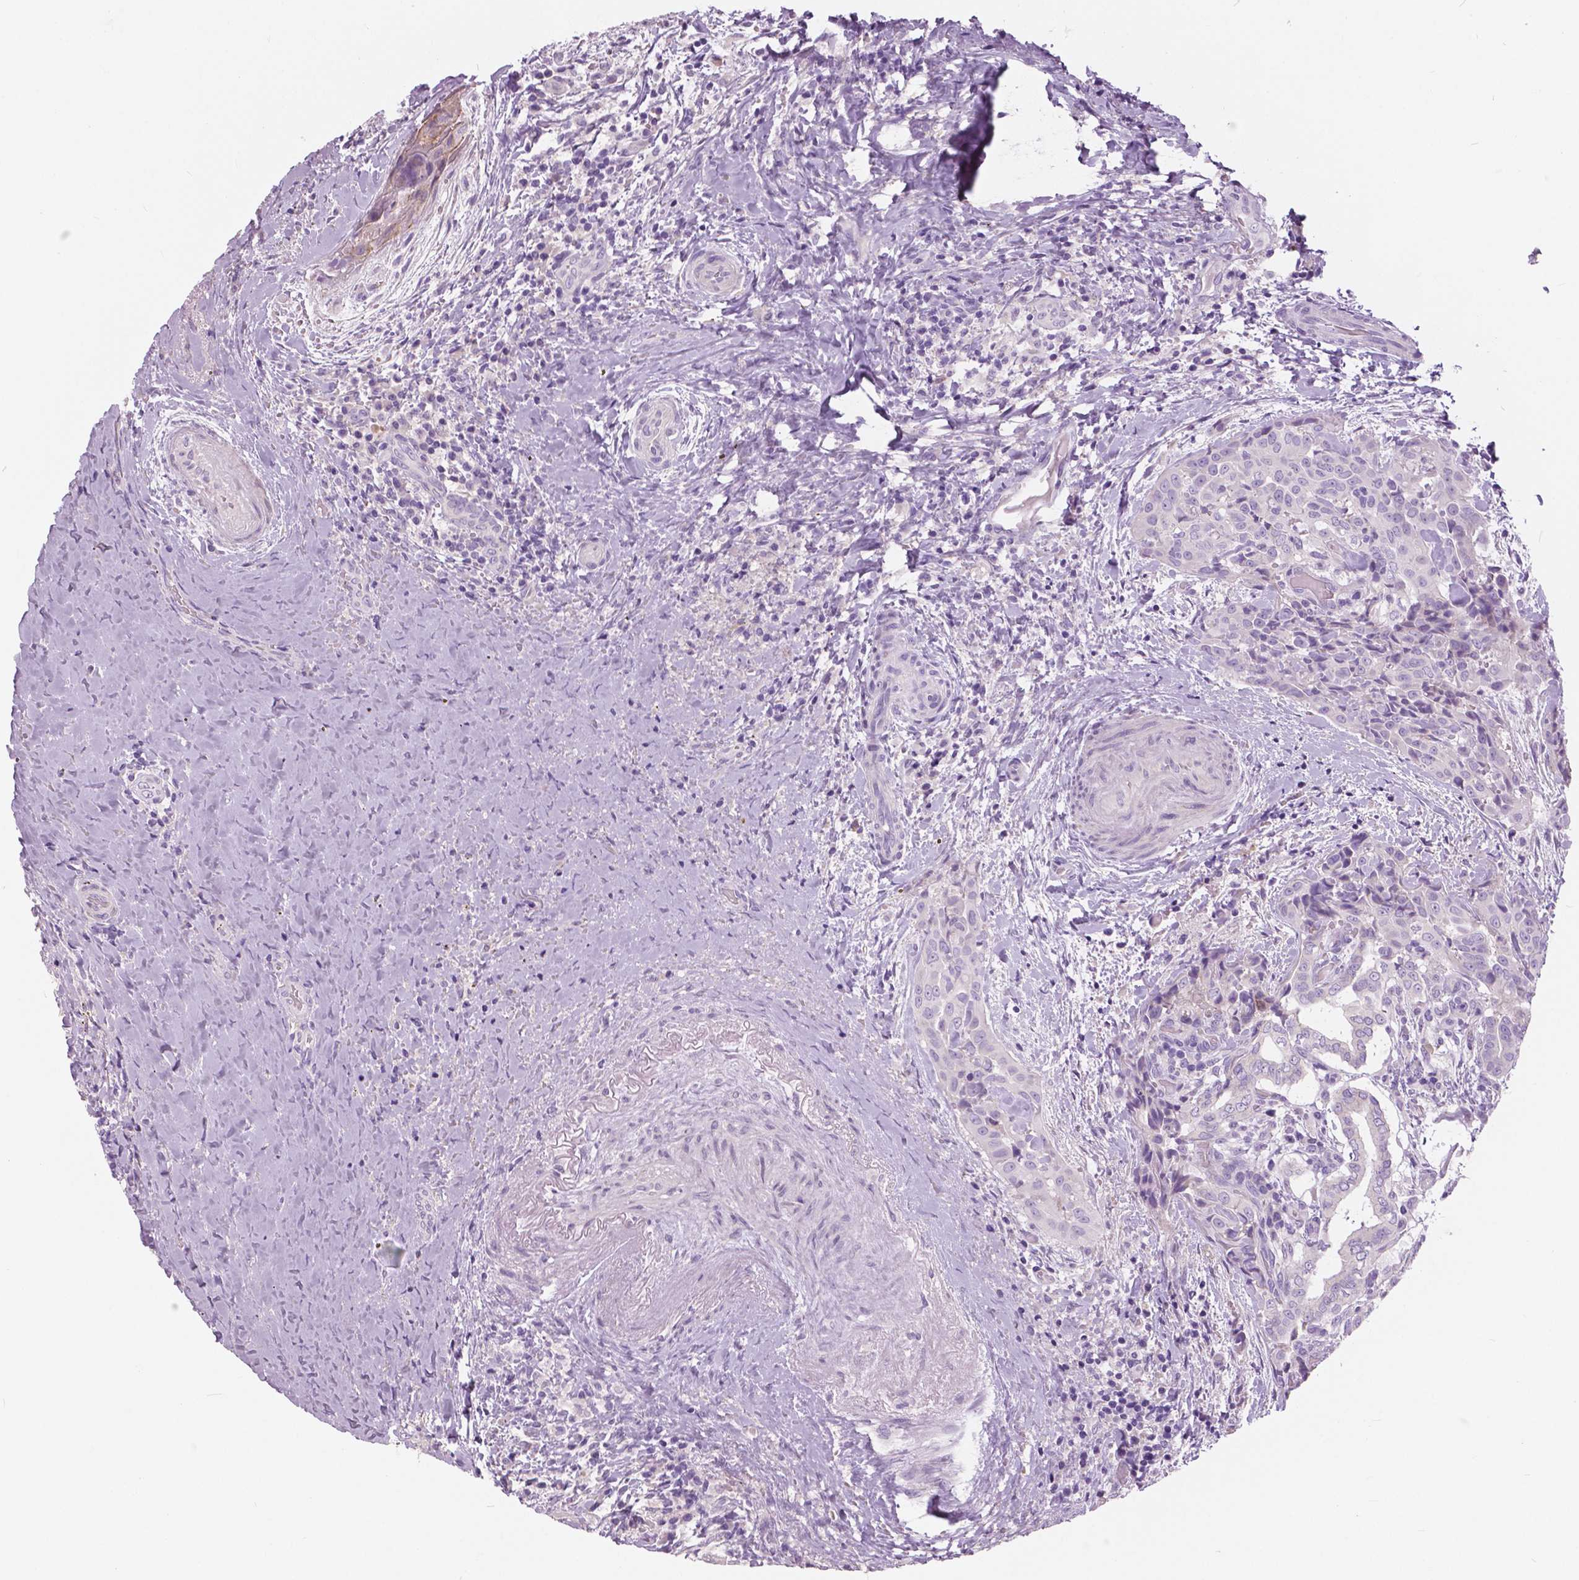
{"staining": {"intensity": "negative", "quantity": "none", "location": "none"}, "tissue": "thyroid cancer", "cell_type": "Tumor cells", "image_type": "cancer", "snomed": [{"axis": "morphology", "description": "Papillary adenocarcinoma, NOS"}, {"axis": "morphology", "description": "Papillary adenoma metastatic"}, {"axis": "topography", "description": "Thyroid gland"}], "caption": "This is an immunohistochemistry (IHC) image of thyroid cancer (papillary adenocarcinoma). There is no positivity in tumor cells.", "gene": "SERPINI1", "patient": {"sex": "female", "age": 50}}